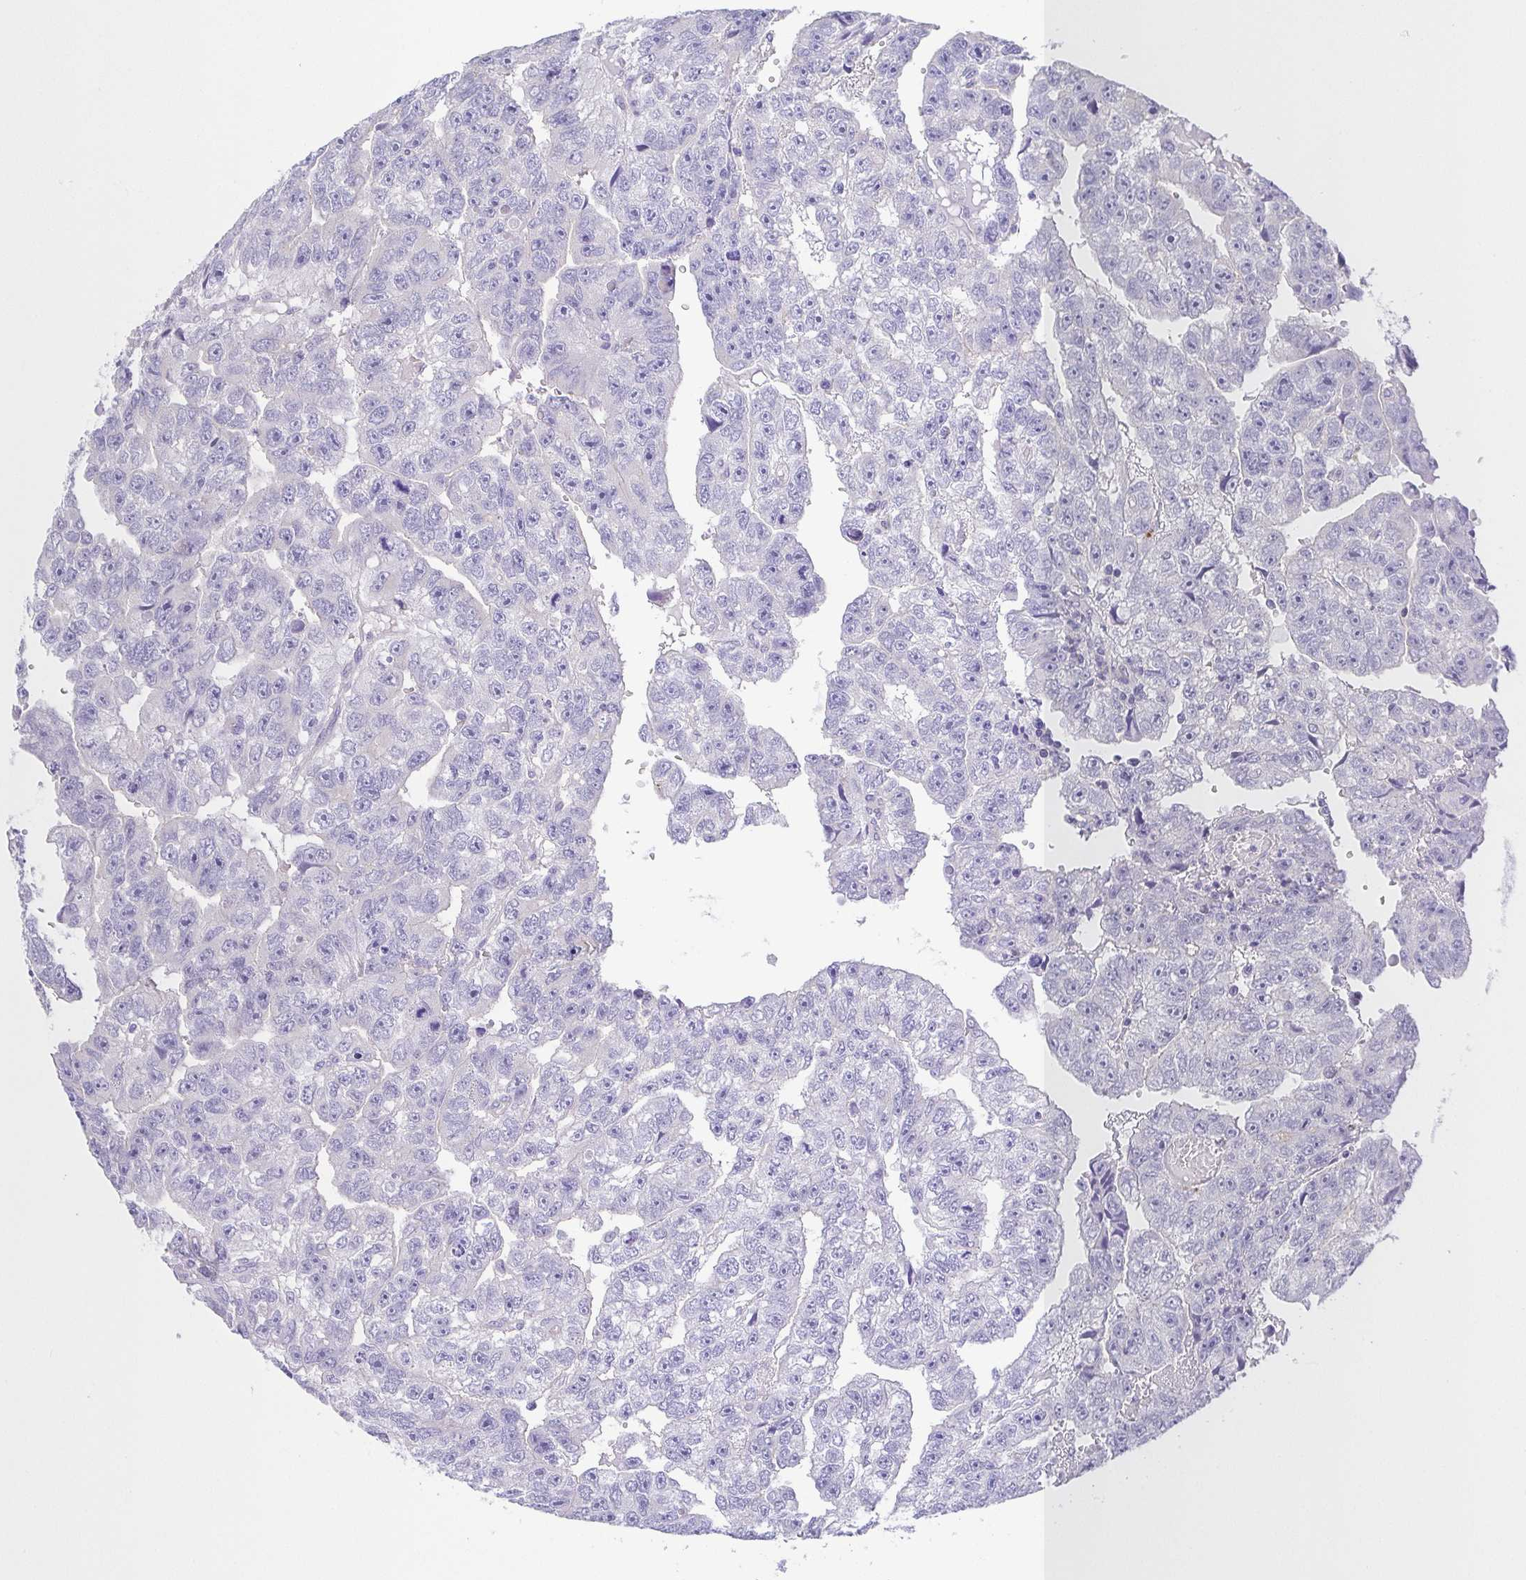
{"staining": {"intensity": "negative", "quantity": "none", "location": "none"}, "tissue": "testis cancer", "cell_type": "Tumor cells", "image_type": "cancer", "snomed": [{"axis": "morphology", "description": "Carcinoma, Embryonal, NOS"}, {"axis": "topography", "description": "Testis"}], "caption": "The image demonstrates no staining of tumor cells in testis cancer.", "gene": "PKDREJ", "patient": {"sex": "male", "age": 20}}